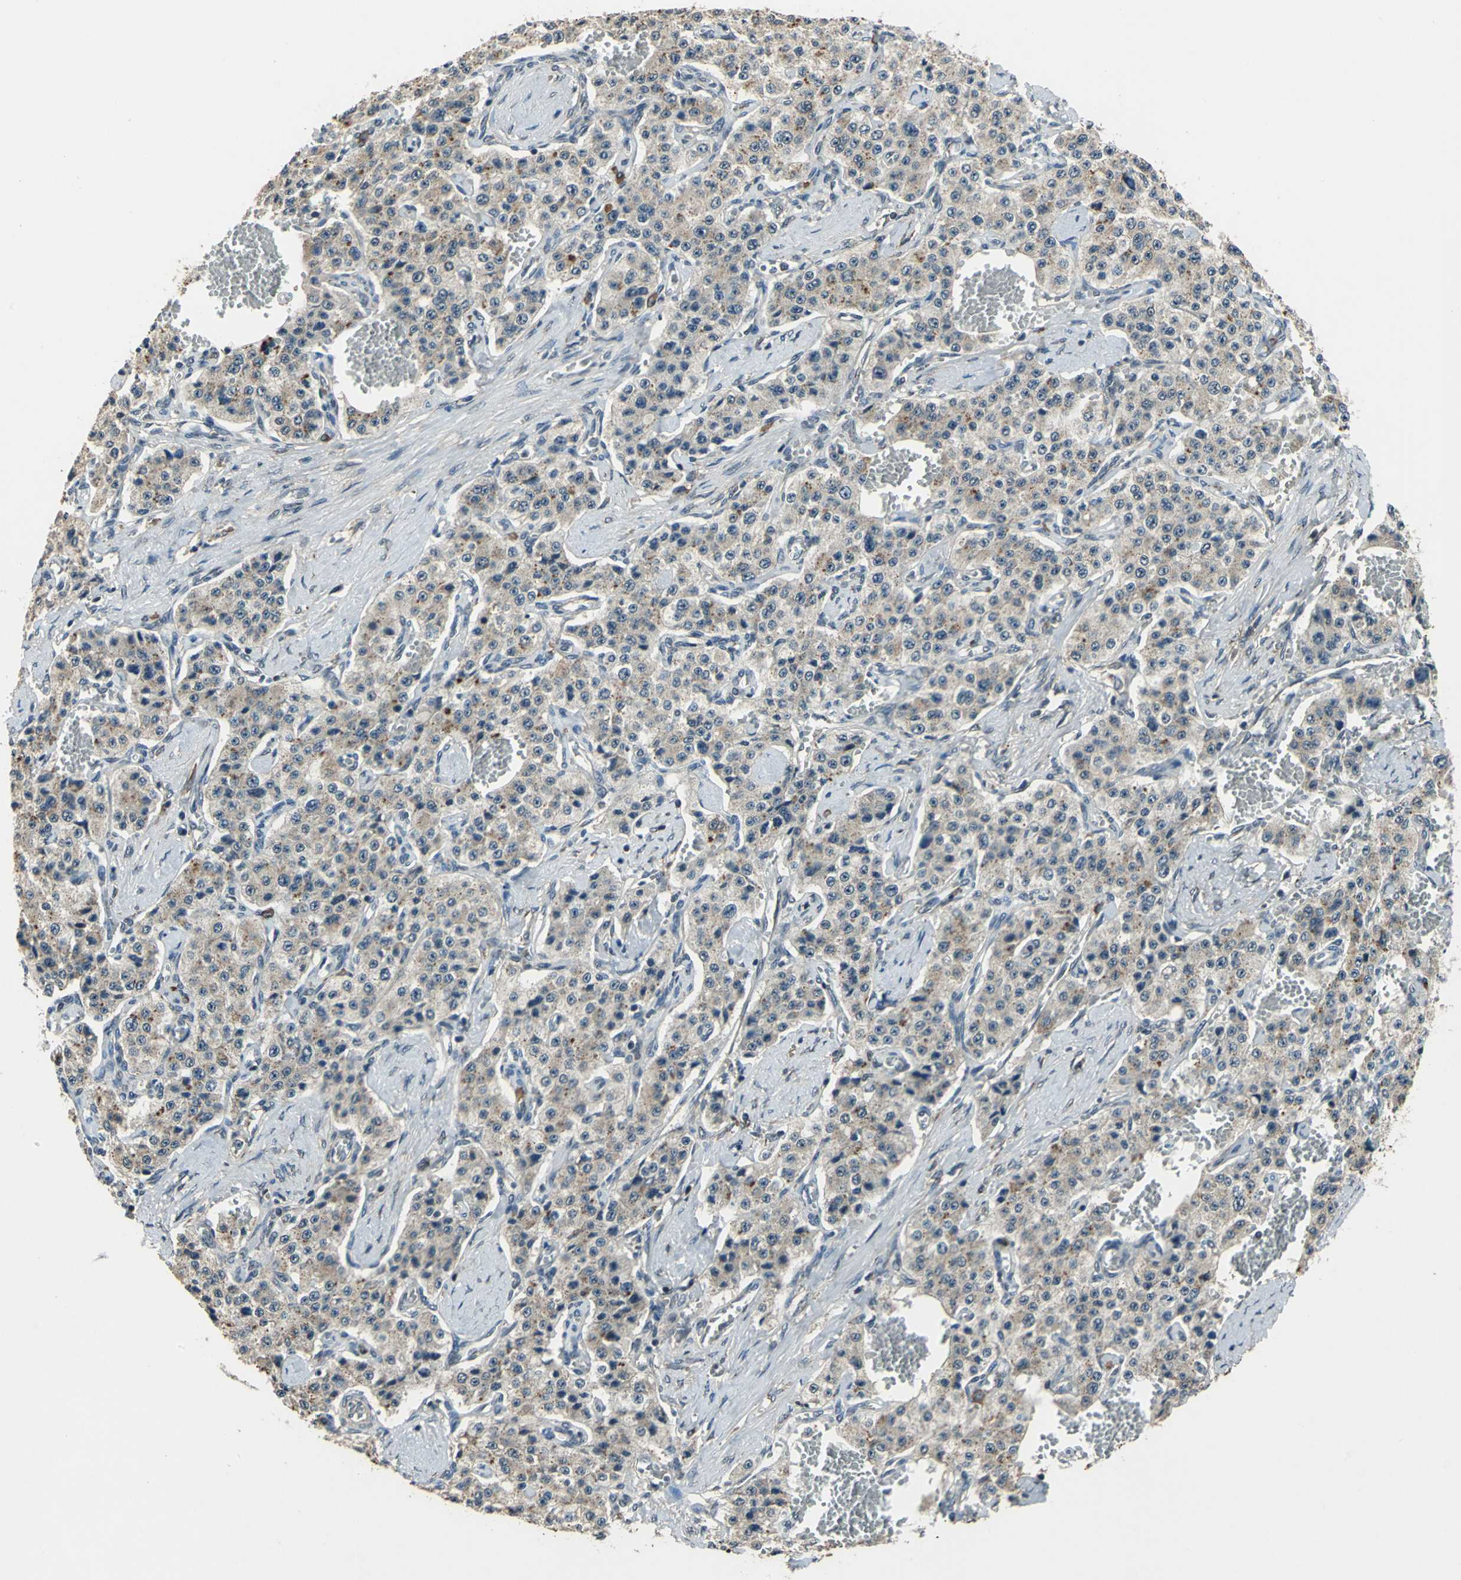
{"staining": {"intensity": "weak", "quantity": ">75%", "location": "cytoplasmic/membranous"}, "tissue": "carcinoid", "cell_type": "Tumor cells", "image_type": "cancer", "snomed": [{"axis": "morphology", "description": "Carcinoid, malignant, NOS"}, {"axis": "topography", "description": "Small intestine"}], "caption": "Immunohistochemistry (IHC) (DAB) staining of human carcinoid shows weak cytoplasmic/membranous protein expression in approximately >75% of tumor cells.", "gene": "NFKBIE", "patient": {"sex": "male", "age": 52}}